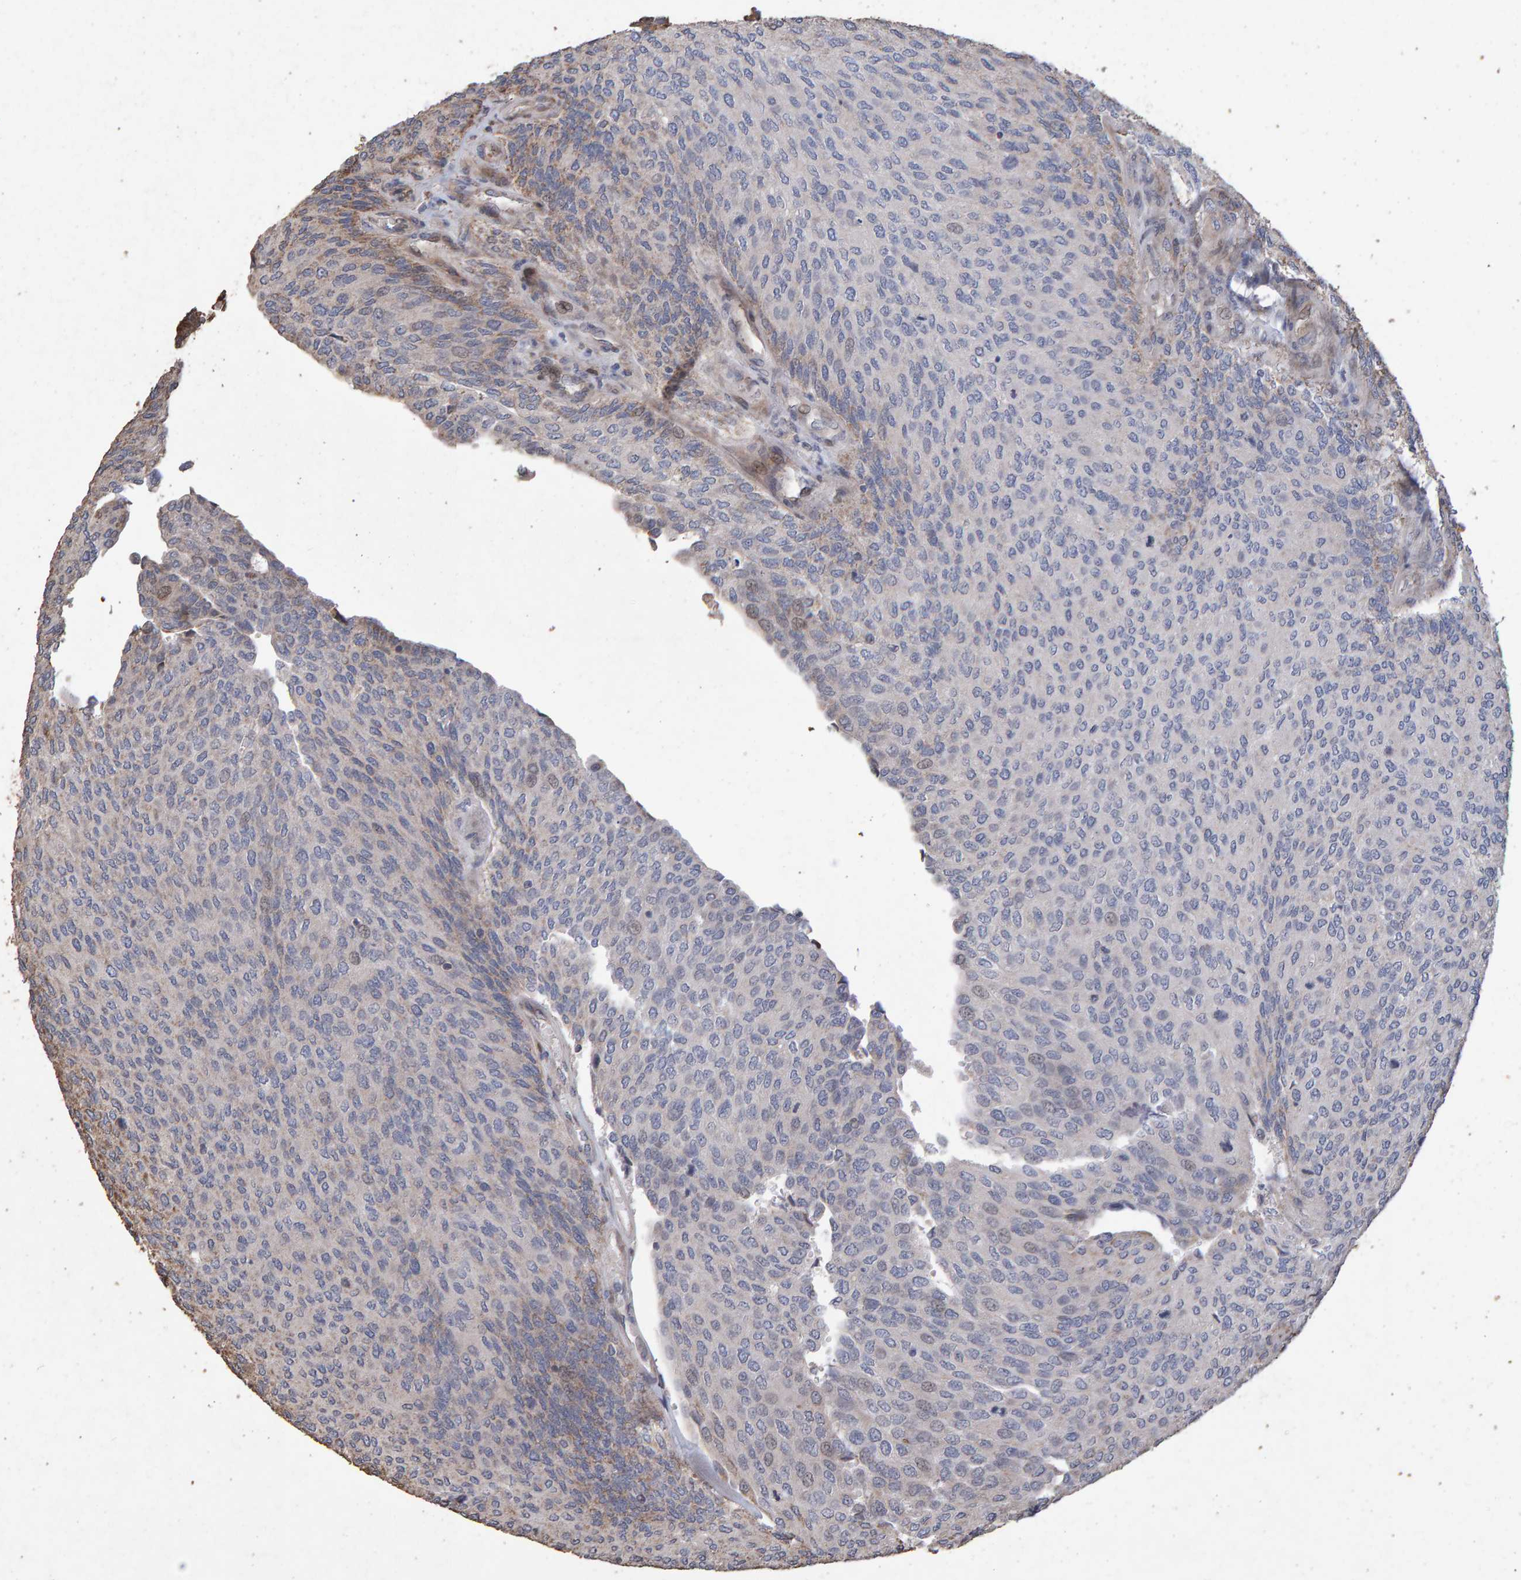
{"staining": {"intensity": "moderate", "quantity": "<25%", "location": "cytoplasmic/membranous"}, "tissue": "urothelial cancer", "cell_type": "Tumor cells", "image_type": "cancer", "snomed": [{"axis": "morphology", "description": "Urothelial carcinoma, Low grade"}, {"axis": "topography", "description": "Urinary bladder"}], "caption": "Brown immunohistochemical staining in urothelial carcinoma (low-grade) reveals moderate cytoplasmic/membranous positivity in approximately <25% of tumor cells.", "gene": "OSBP2", "patient": {"sex": "female", "age": 79}}